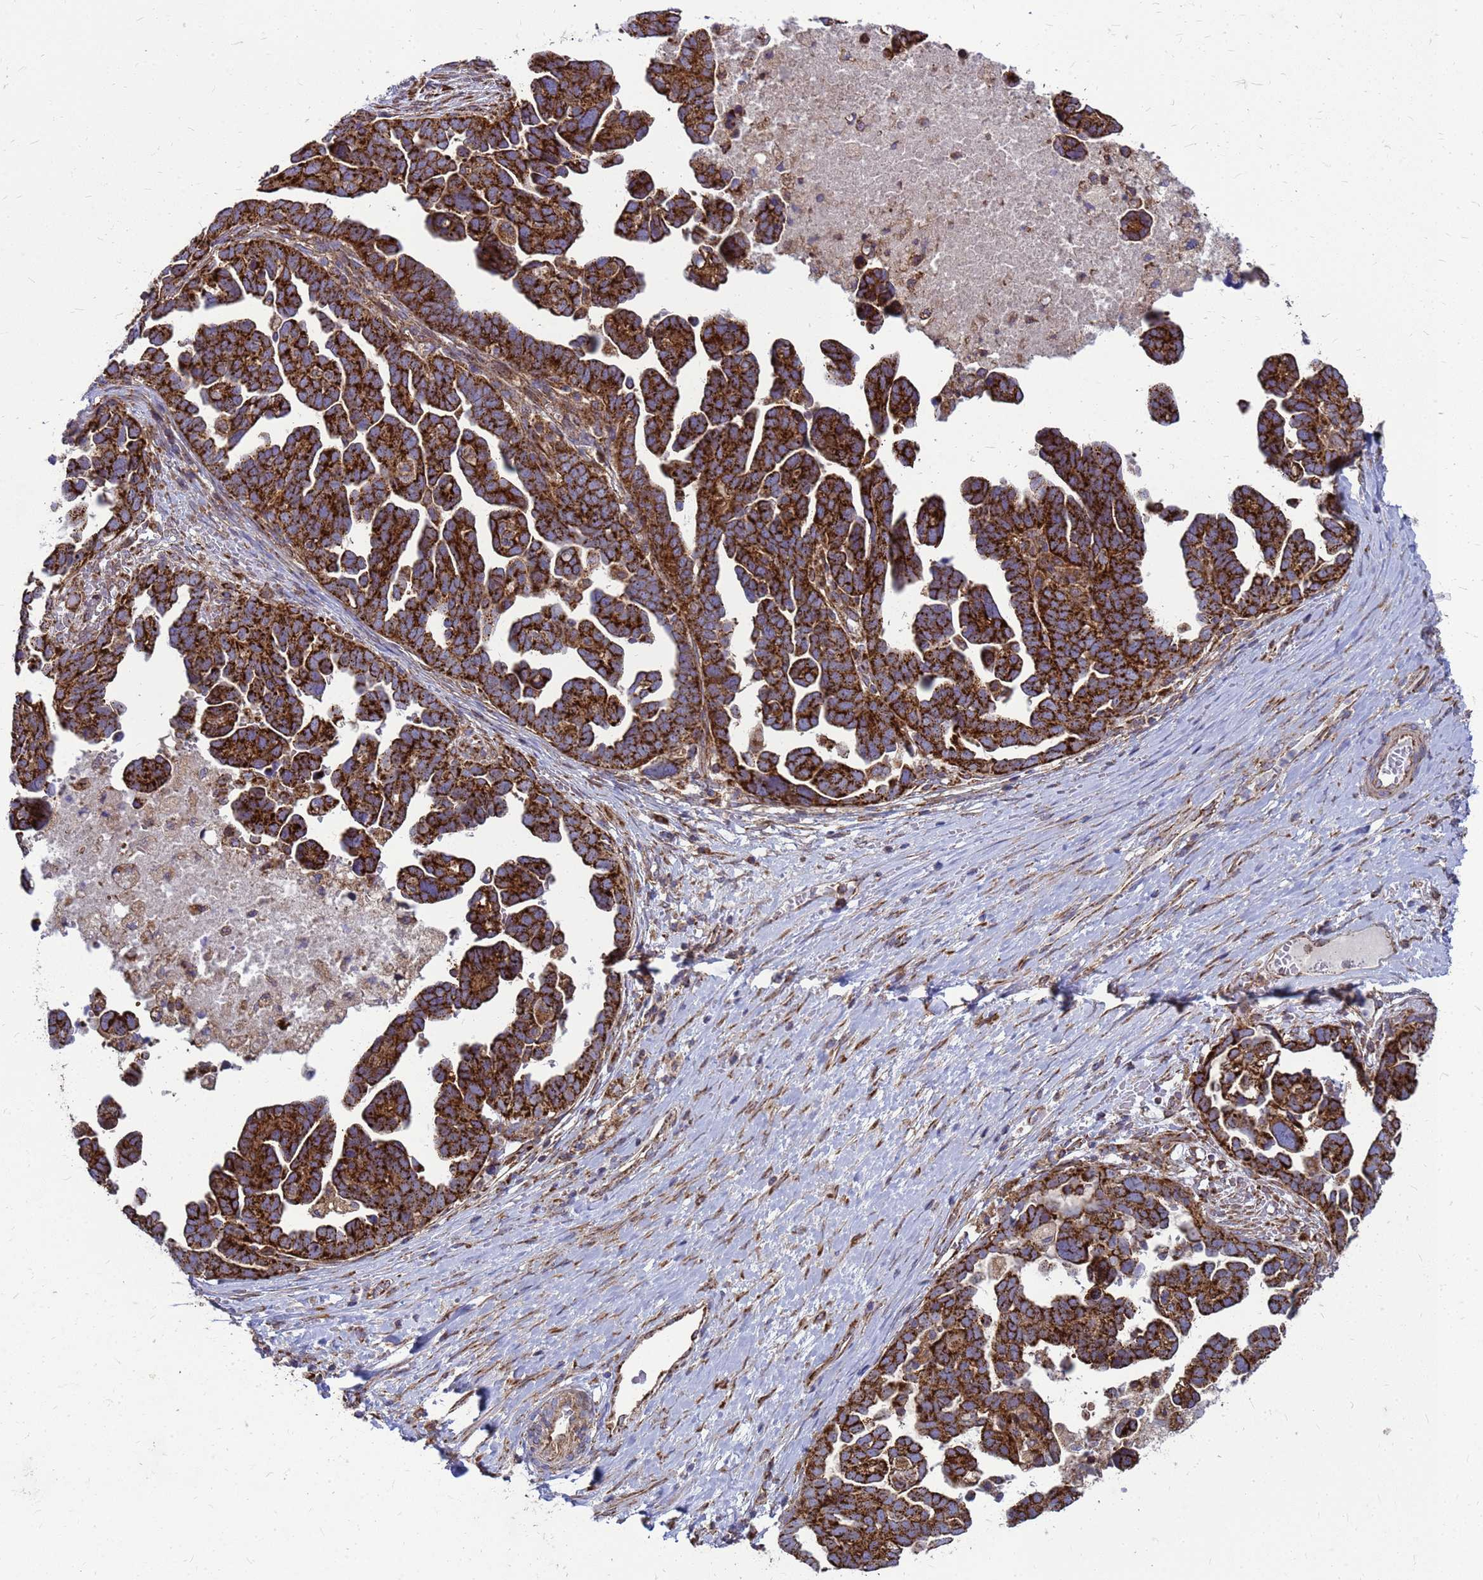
{"staining": {"intensity": "strong", "quantity": ">75%", "location": "cytoplasmic/membranous"}, "tissue": "ovarian cancer", "cell_type": "Tumor cells", "image_type": "cancer", "snomed": [{"axis": "morphology", "description": "Cystadenocarcinoma, serous, NOS"}, {"axis": "topography", "description": "Ovary"}], "caption": "IHC (DAB) staining of serous cystadenocarcinoma (ovarian) displays strong cytoplasmic/membranous protein expression in approximately >75% of tumor cells. Nuclei are stained in blue.", "gene": "FSTL4", "patient": {"sex": "female", "age": 54}}